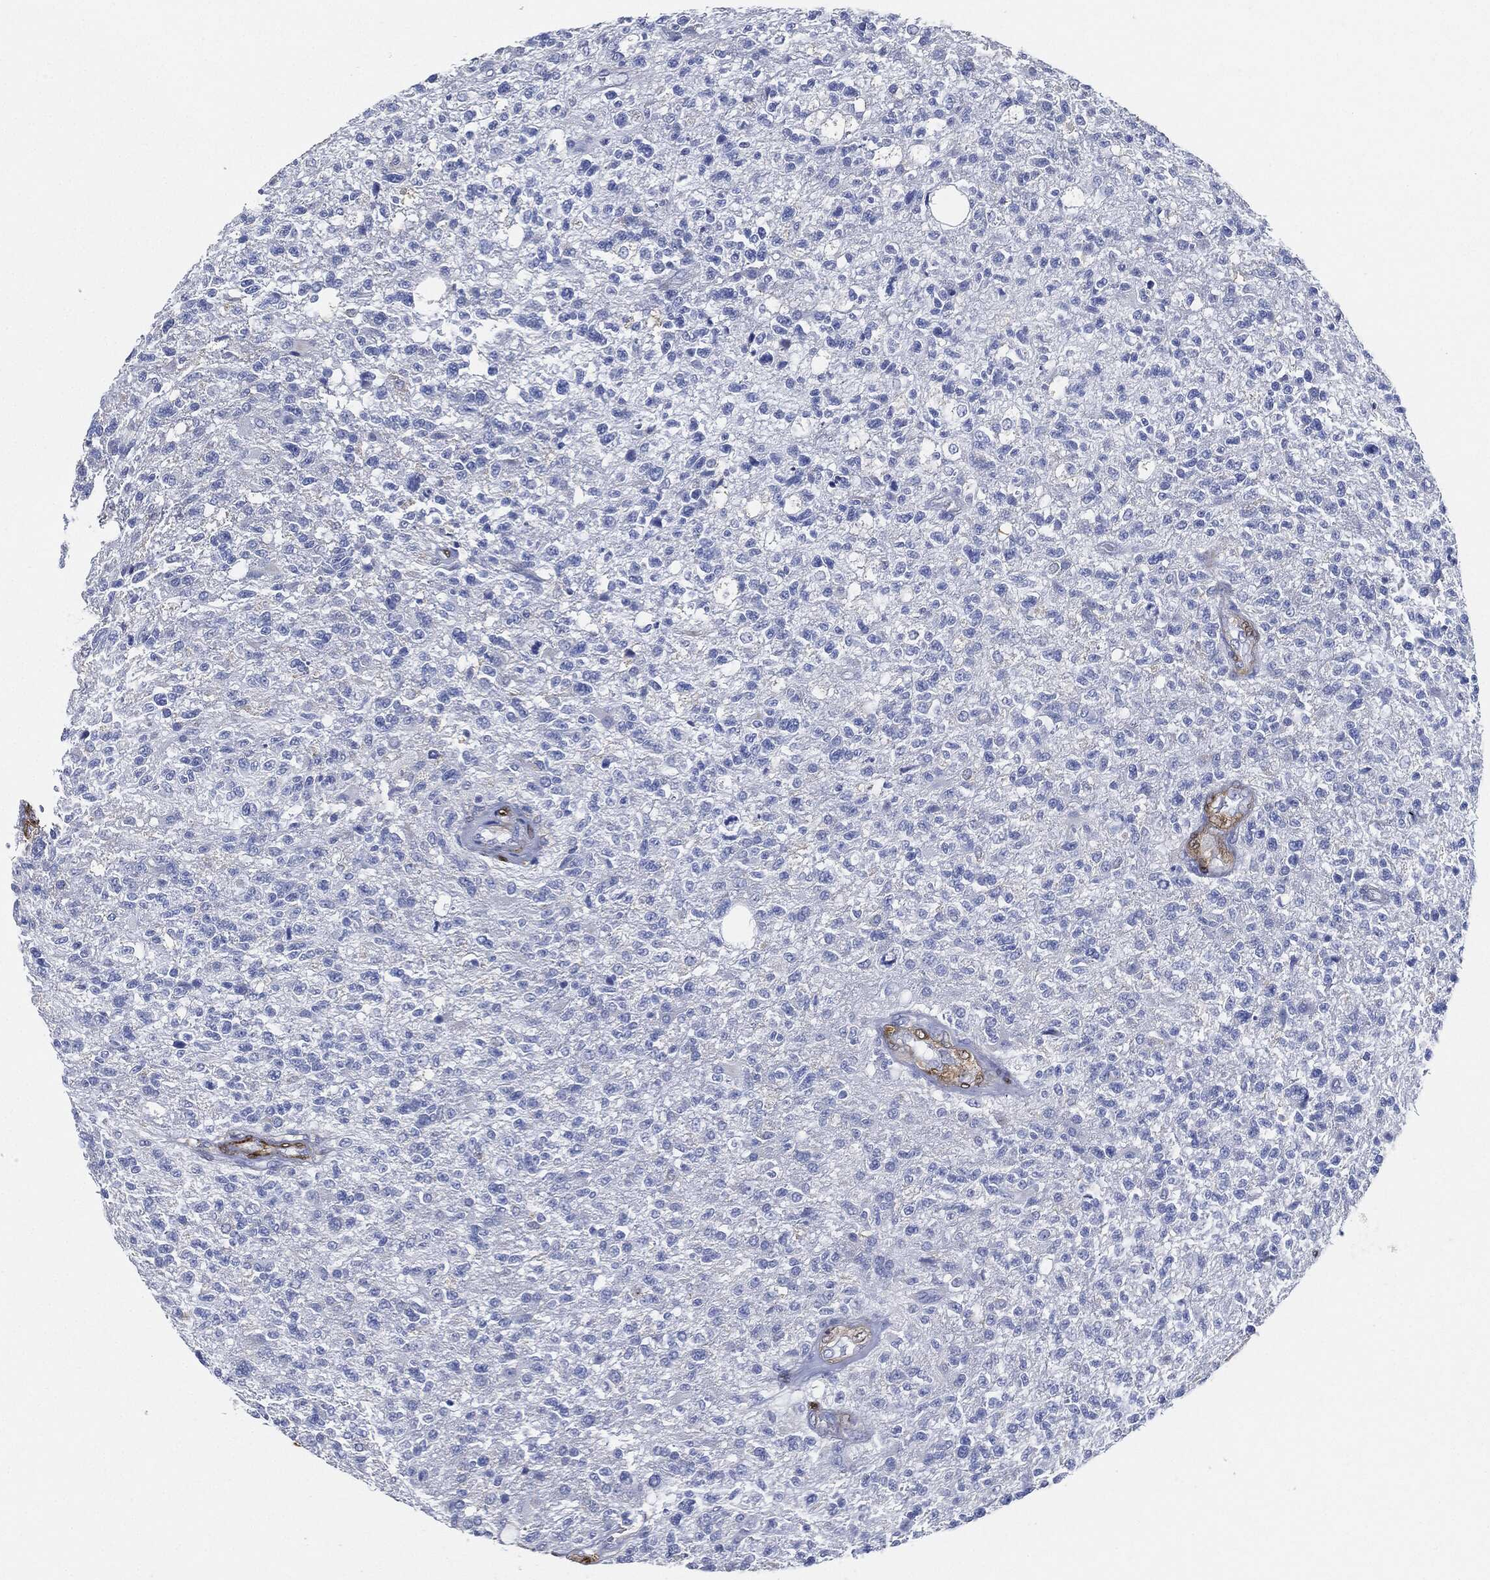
{"staining": {"intensity": "negative", "quantity": "none", "location": "none"}, "tissue": "glioma", "cell_type": "Tumor cells", "image_type": "cancer", "snomed": [{"axis": "morphology", "description": "Glioma, malignant, High grade"}, {"axis": "topography", "description": "Brain"}], "caption": "Tumor cells show no significant positivity in malignant glioma (high-grade).", "gene": "TAGLN", "patient": {"sex": "male", "age": 56}}